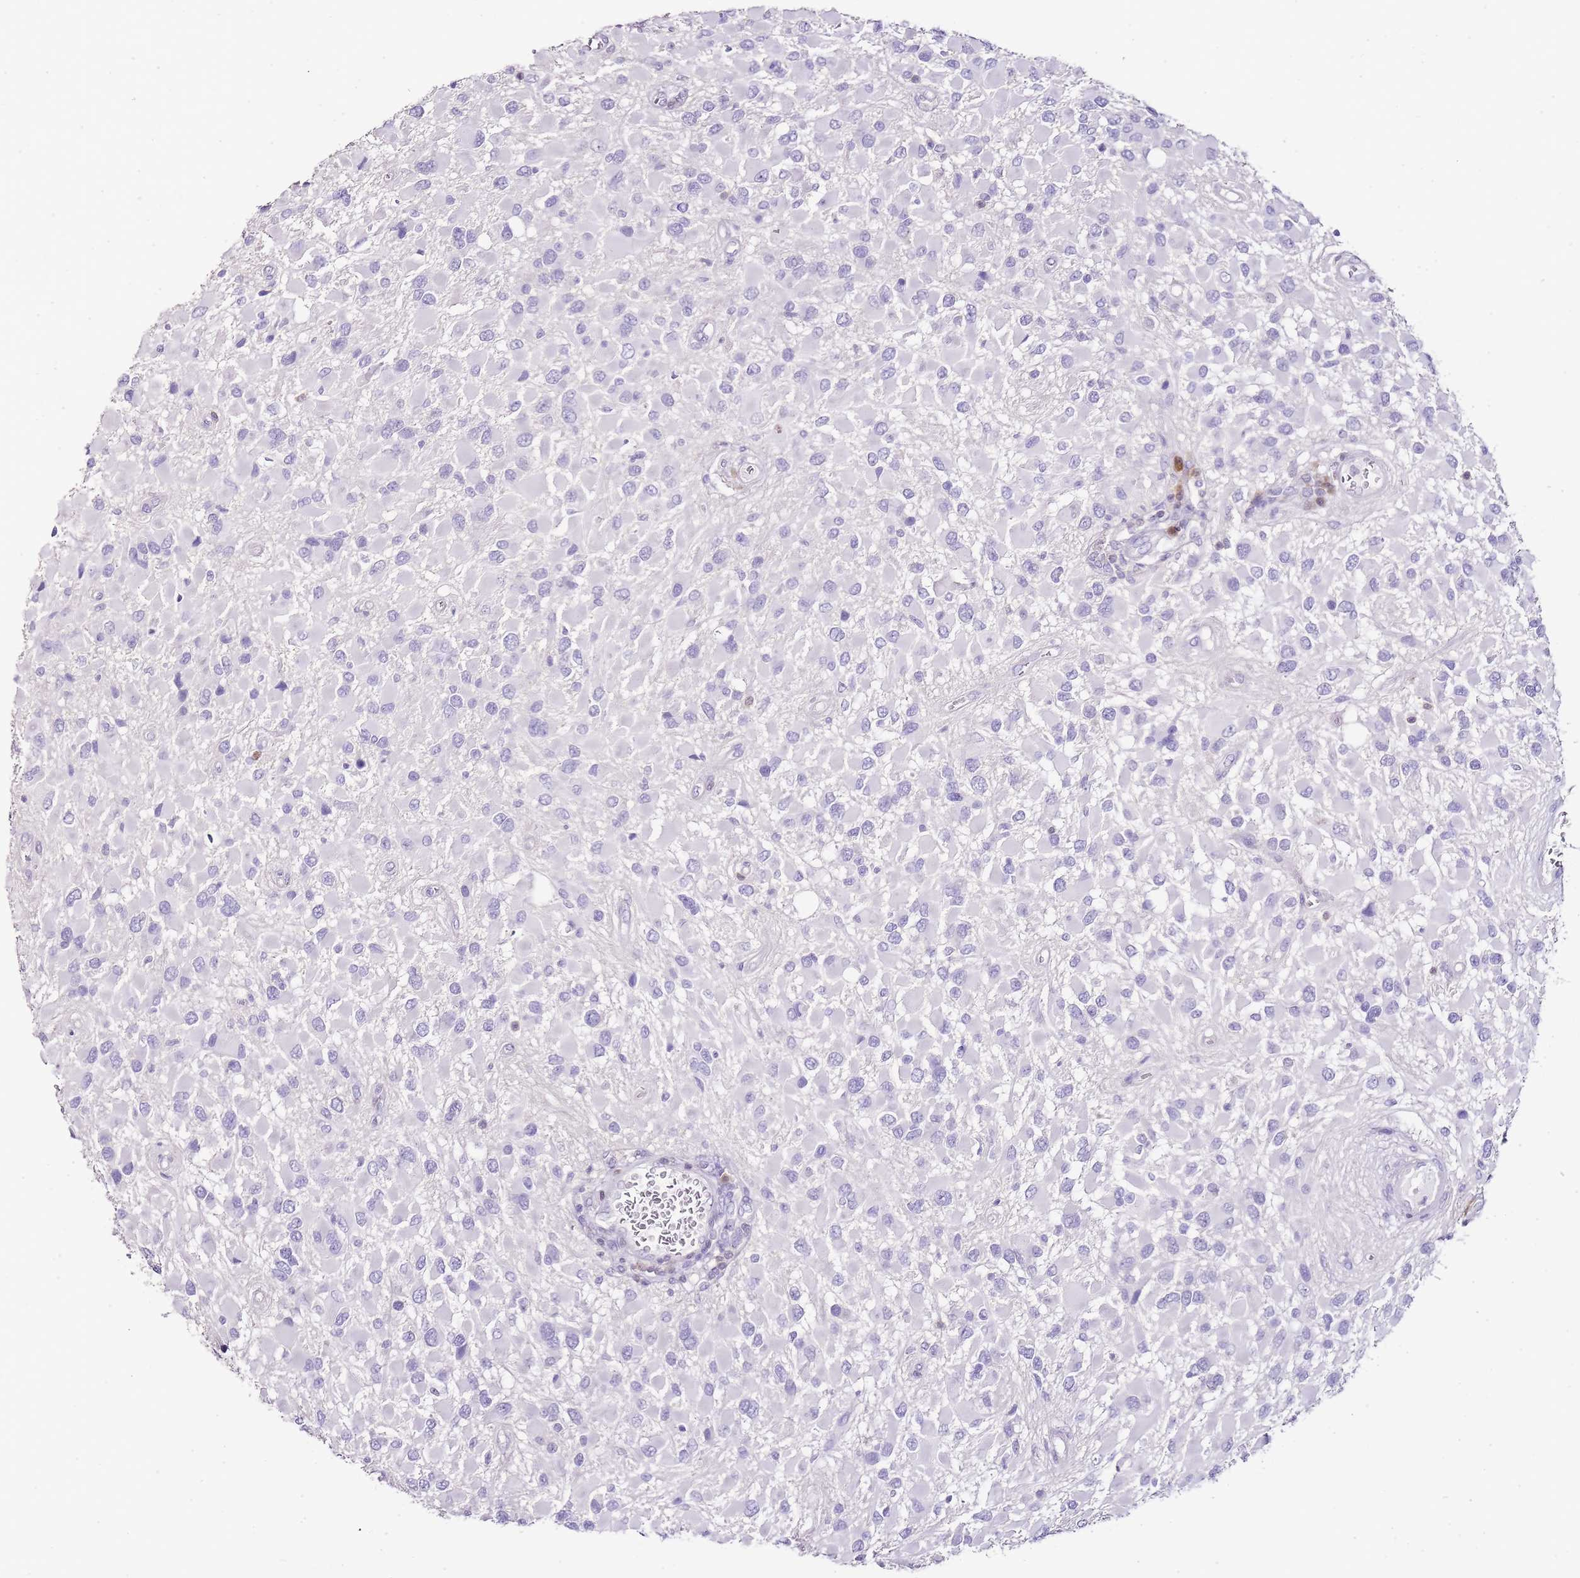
{"staining": {"intensity": "negative", "quantity": "none", "location": "none"}, "tissue": "glioma", "cell_type": "Tumor cells", "image_type": "cancer", "snomed": [{"axis": "morphology", "description": "Glioma, malignant, High grade"}, {"axis": "topography", "description": "Brain"}], "caption": "High magnification brightfield microscopy of glioma stained with DAB (3,3'-diaminobenzidine) (brown) and counterstained with hematoxylin (blue): tumor cells show no significant expression.", "gene": "ZBP1", "patient": {"sex": "male", "age": 53}}